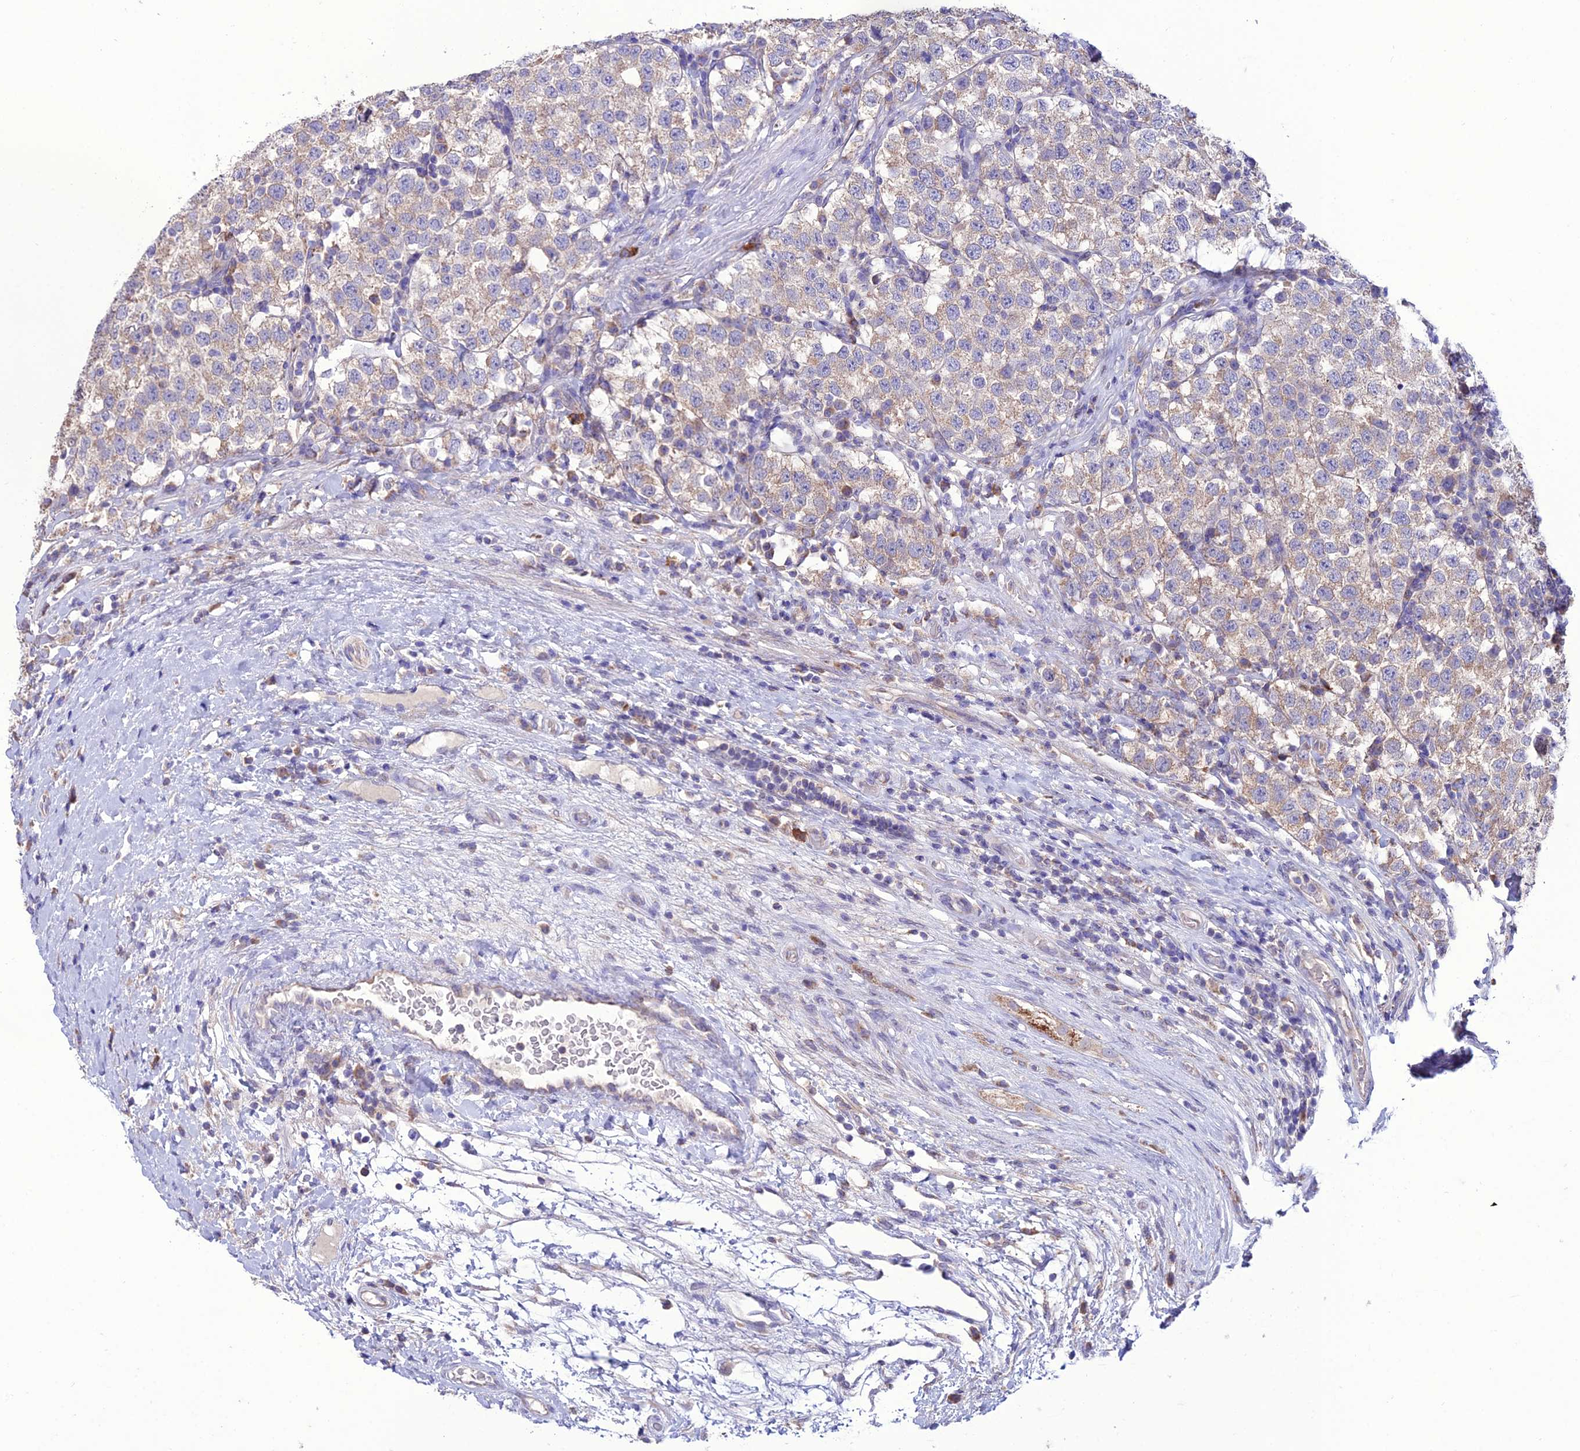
{"staining": {"intensity": "moderate", "quantity": "<25%", "location": "cytoplasmic/membranous"}, "tissue": "testis cancer", "cell_type": "Tumor cells", "image_type": "cancer", "snomed": [{"axis": "morphology", "description": "Seminoma, NOS"}, {"axis": "topography", "description": "Testis"}], "caption": "Human testis seminoma stained with a protein marker displays moderate staining in tumor cells.", "gene": "HOGA1", "patient": {"sex": "male", "age": 34}}